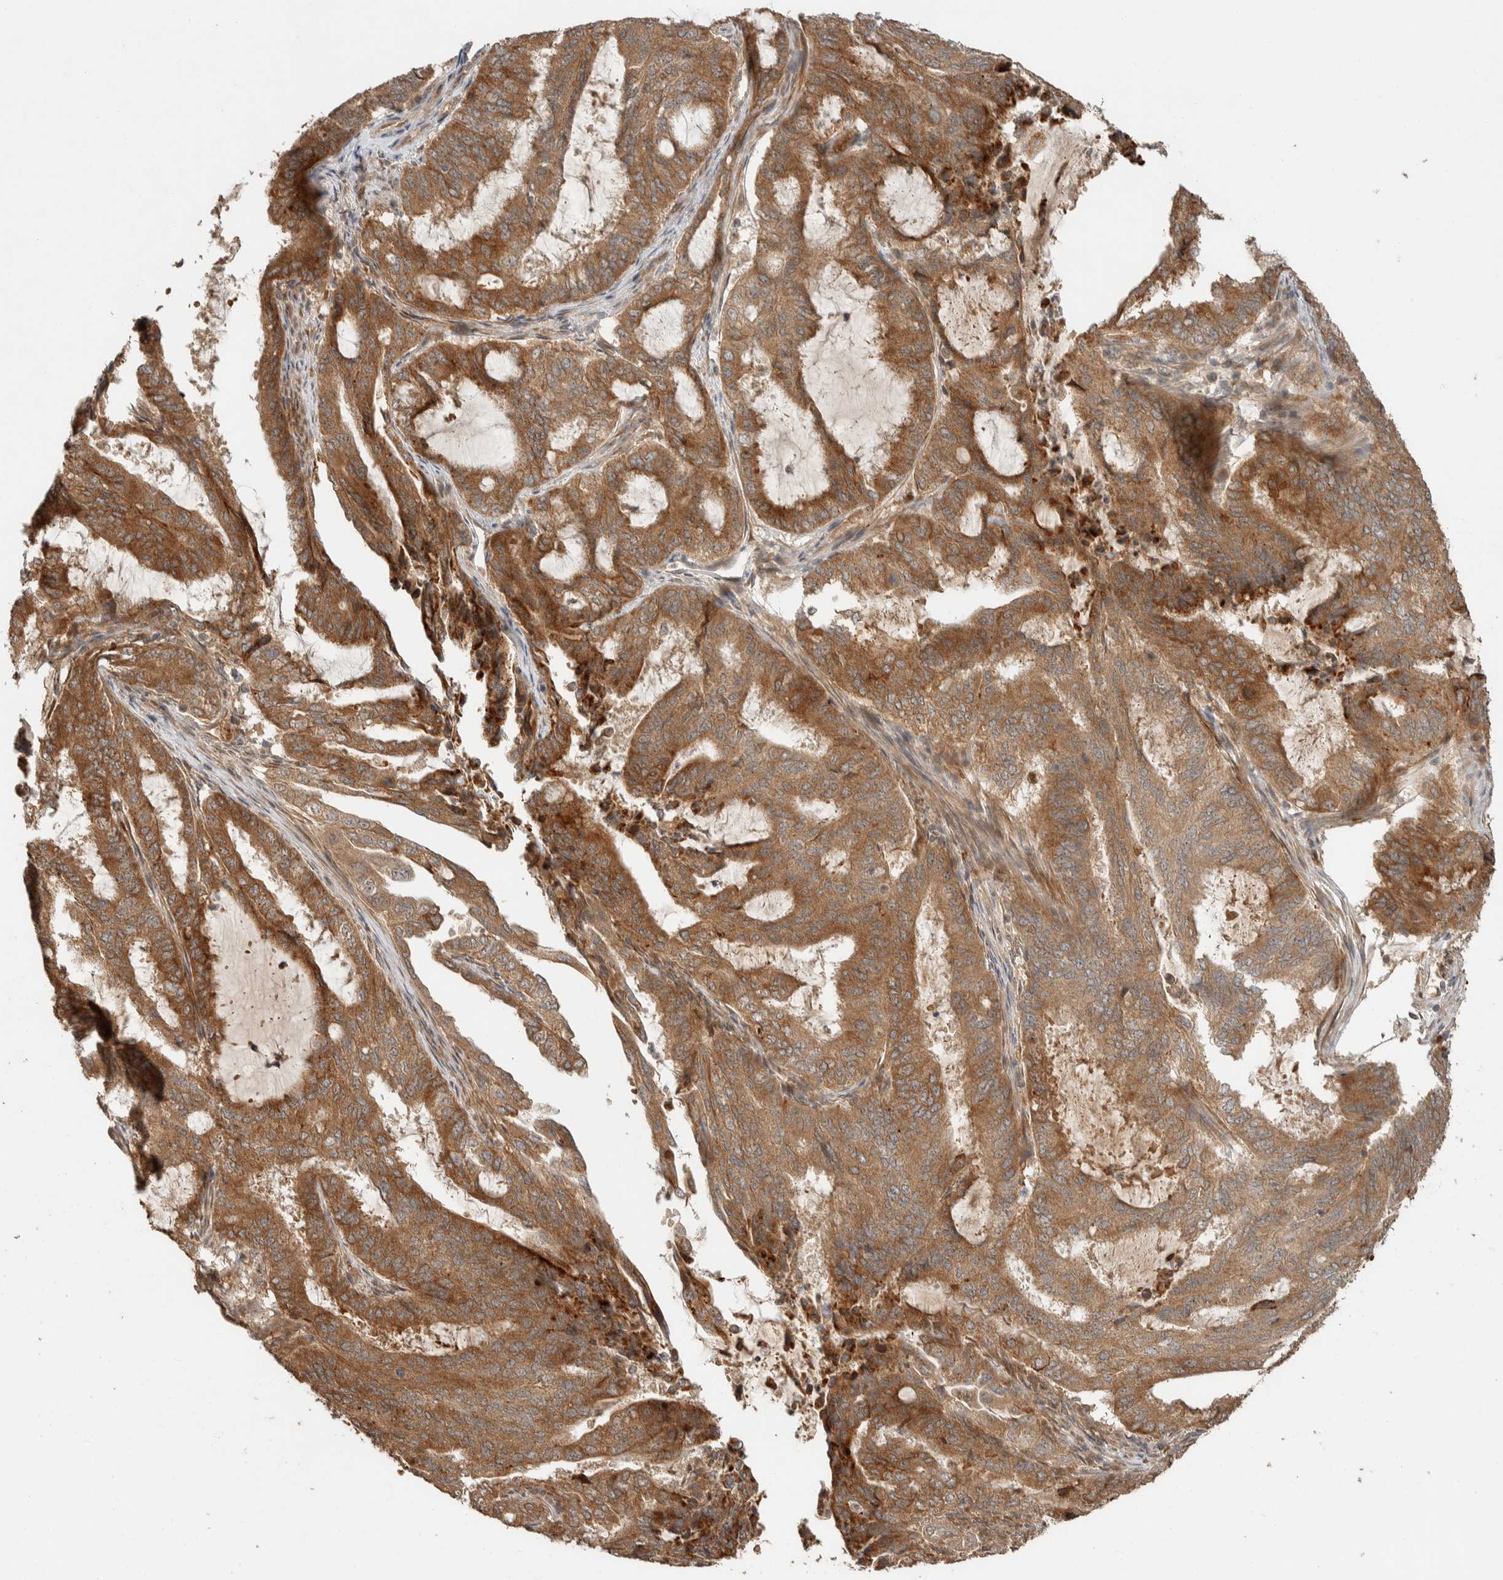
{"staining": {"intensity": "moderate", "quantity": ">75%", "location": "cytoplasmic/membranous"}, "tissue": "endometrial cancer", "cell_type": "Tumor cells", "image_type": "cancer", "snomed": [{"axis": "morphology", "description": "Adenocarcinoma, NOS"}, {"axis": "topography", "description": "Endometrium"}], "caption": "Immunohistochemical staining of human endometrial cancer reveals moderate cytoplasmic/membranous protein expression in about >75% of tumor cells.", "gene": "ZBTB2", "patient": {"sex": "female", "age": 51}}